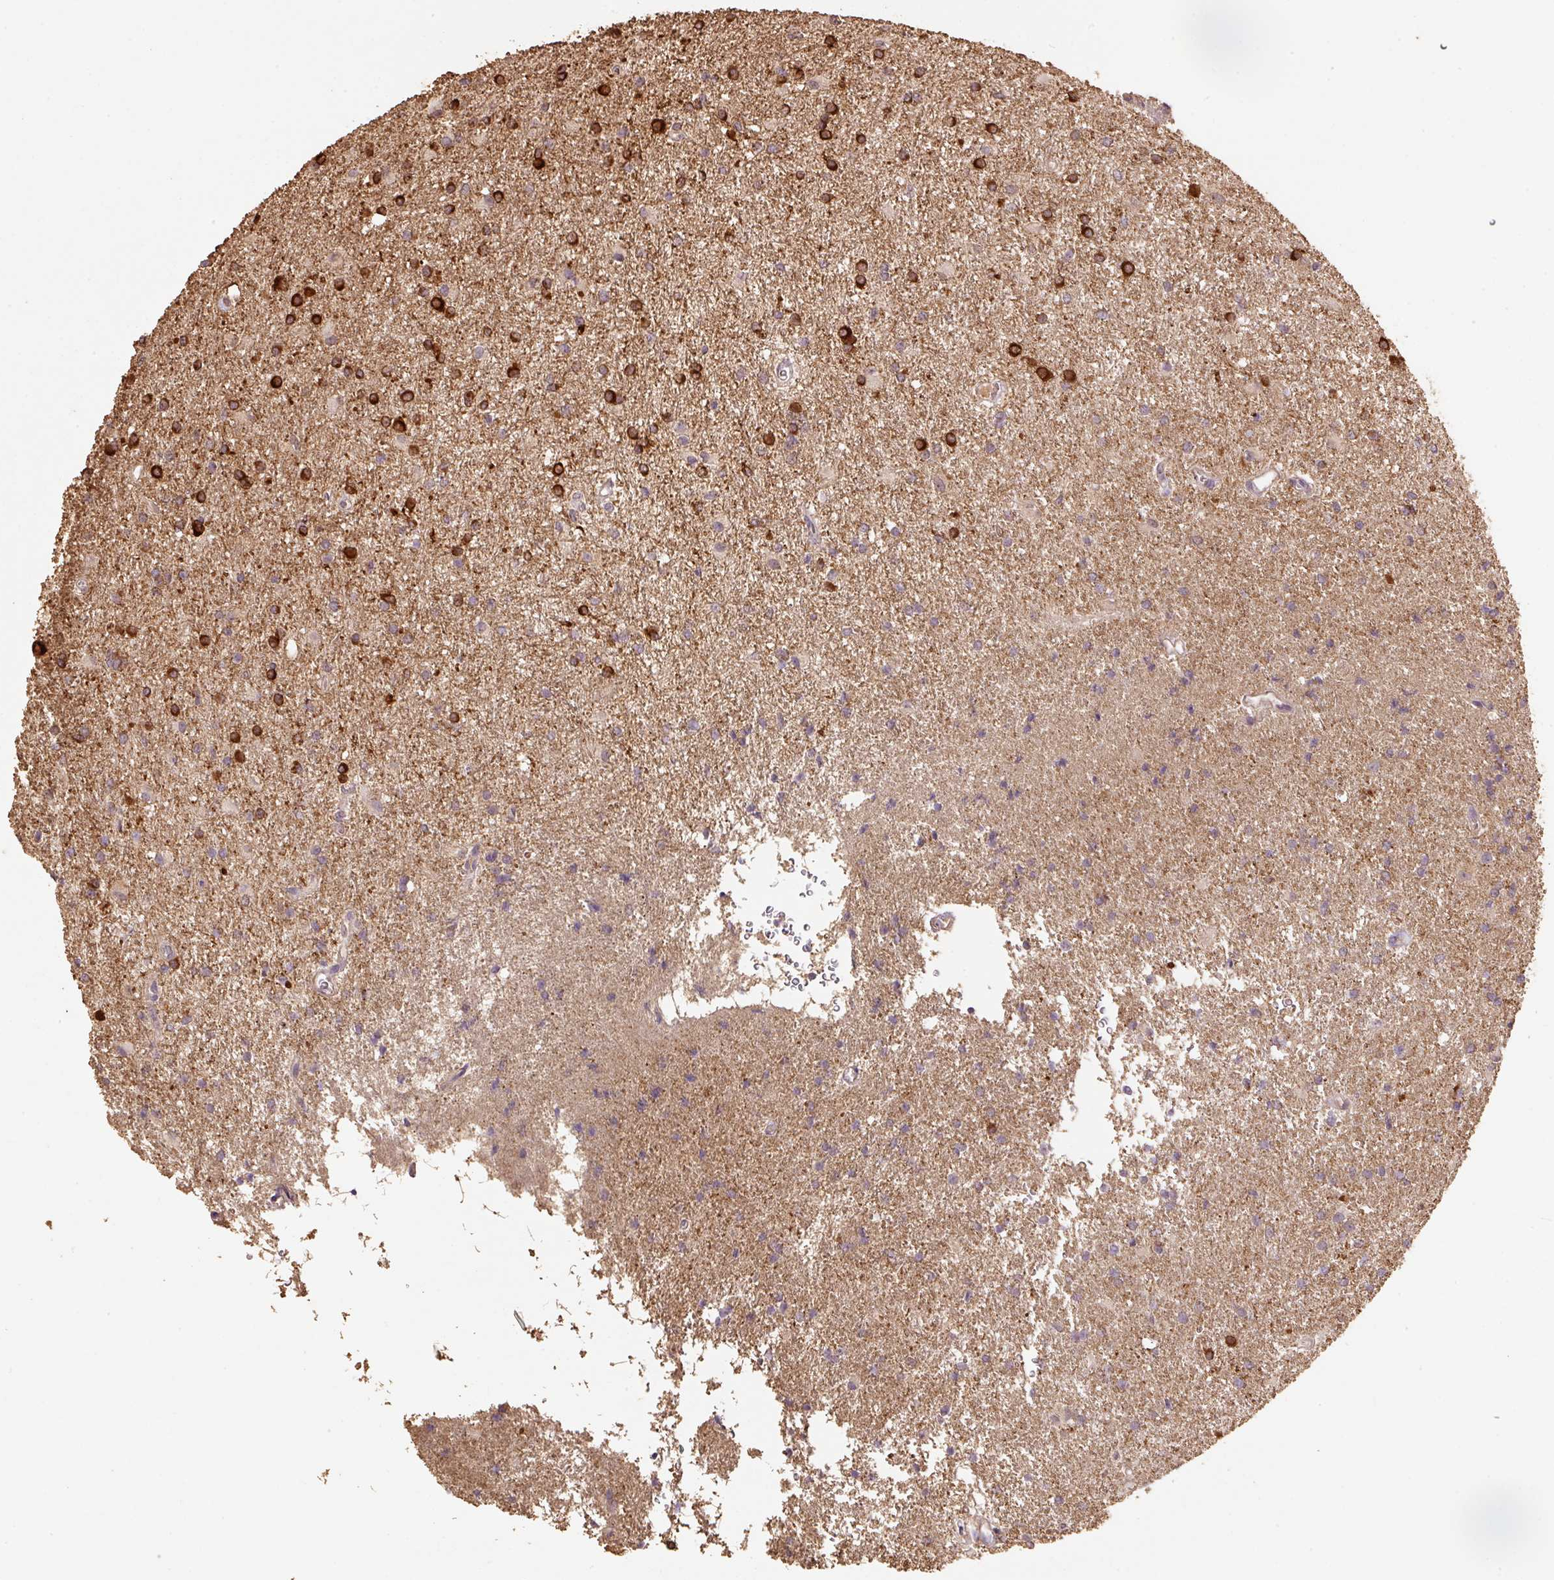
{"staining": {"intensity": "strong", "quantity": "25%-75%", "location": "cytoplasmic/membranous,nuclear"}, "tissue": "glioma", "cell_type": "Tumor cells", "image_type": "cancer", "snomed": [{"axis": "morphology", "description": "Glioma, malignant, High grade"}, {"axis": "topography", "description": "Brain"}], "caption": "Immunohistochemistry (IHC) photomicrograph of human malignant glioma (high-grade) stained for a protein (brown), which displays high levels of strong cytoplasmic/membranous and nuclear positivity in approximately 25%-75% of tumor cells.", "gene": "HERC2", "patient": {"sex": "female", "age": 50}}